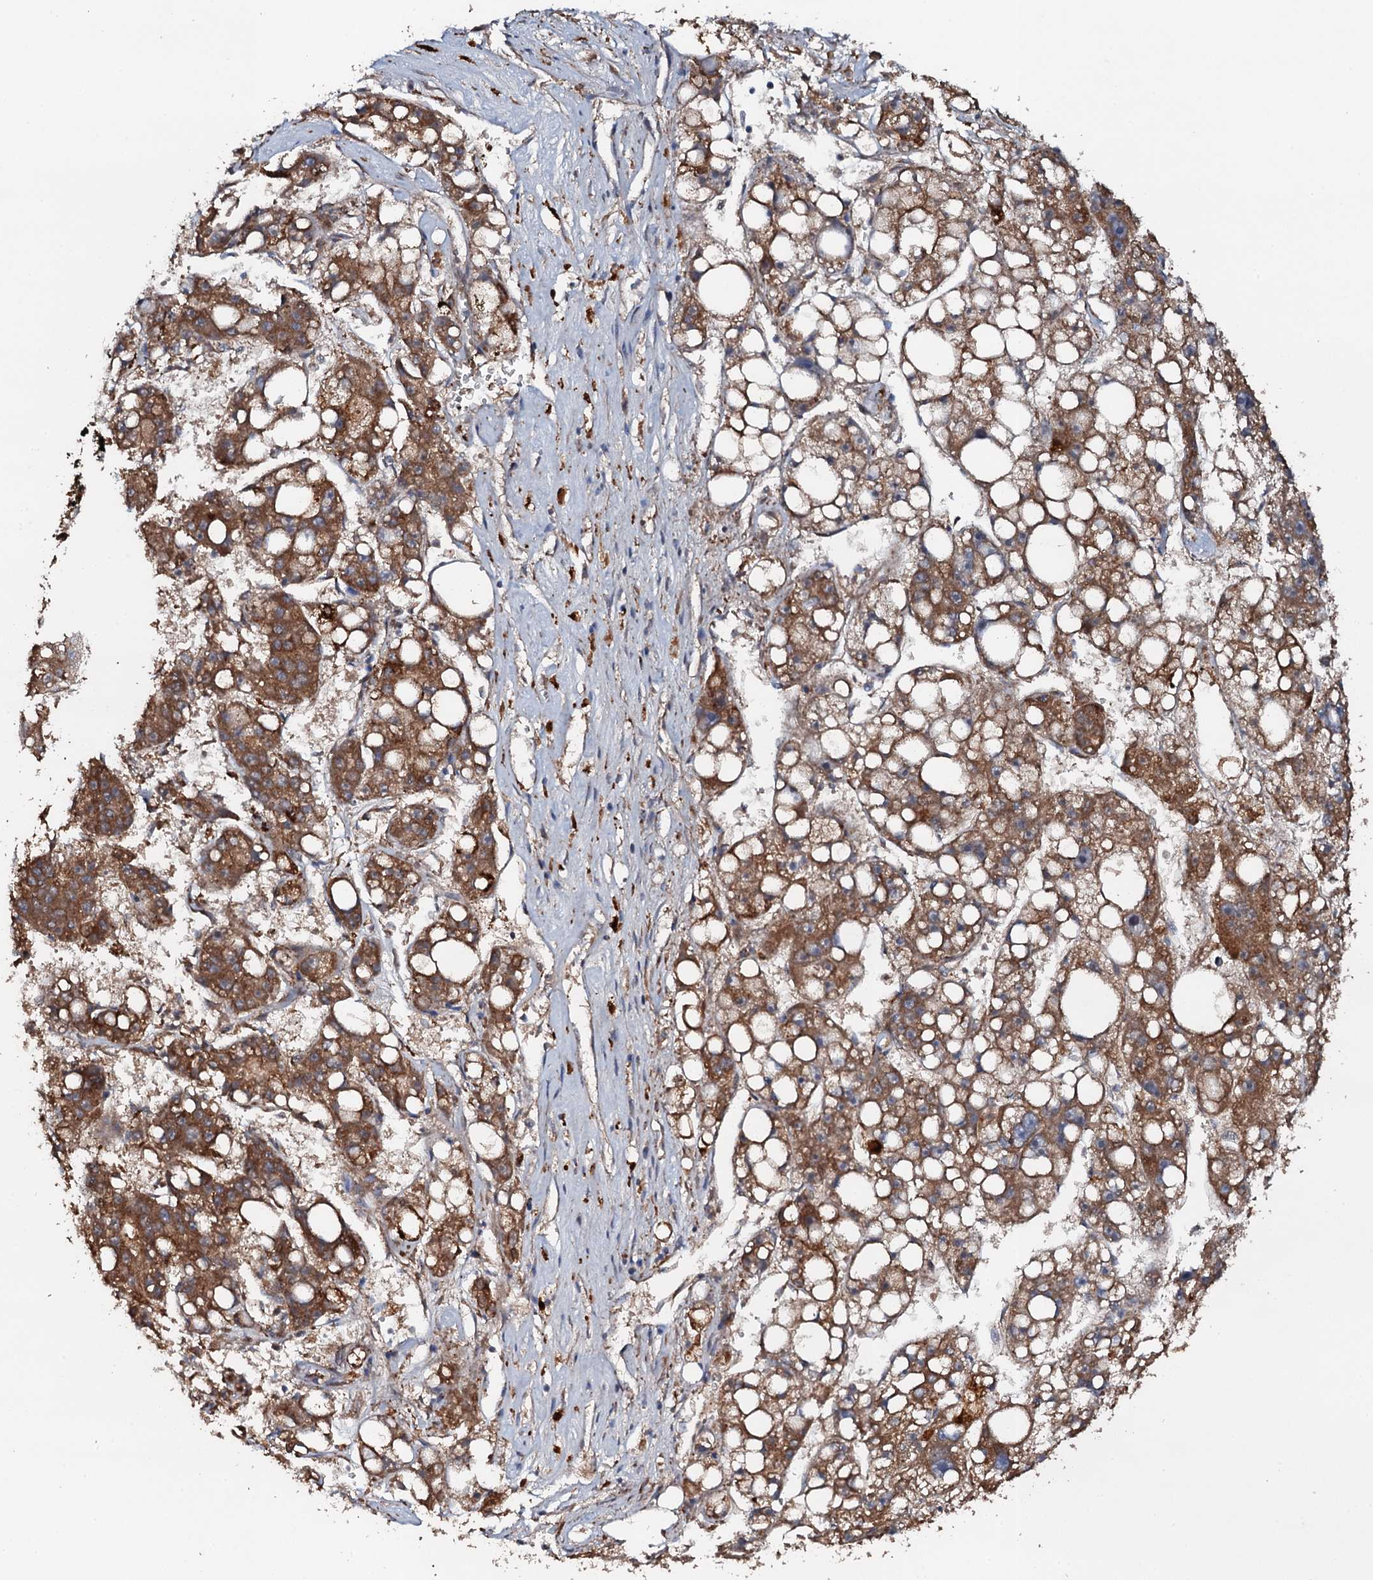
{"staining": {"intensity": "strong", "quantity": ">75%", "location": "cytoplasmic/membranous"}, "tissue": "liver cancer", "cell_type": "Tumor cells", "image_type": "cancer", "snomed": [{"axis": "morphology", "description": "Carcinoma, Hepatocellular, NOS"}, {"axis": "topography", "description": "Liver"}], "caption": "Human liver hepatocellular carcinoma stained with a protein marker displays strong staining in tumor cells.", "gene": "GLCE", "patient": {"sex": "female", "age": 61}}